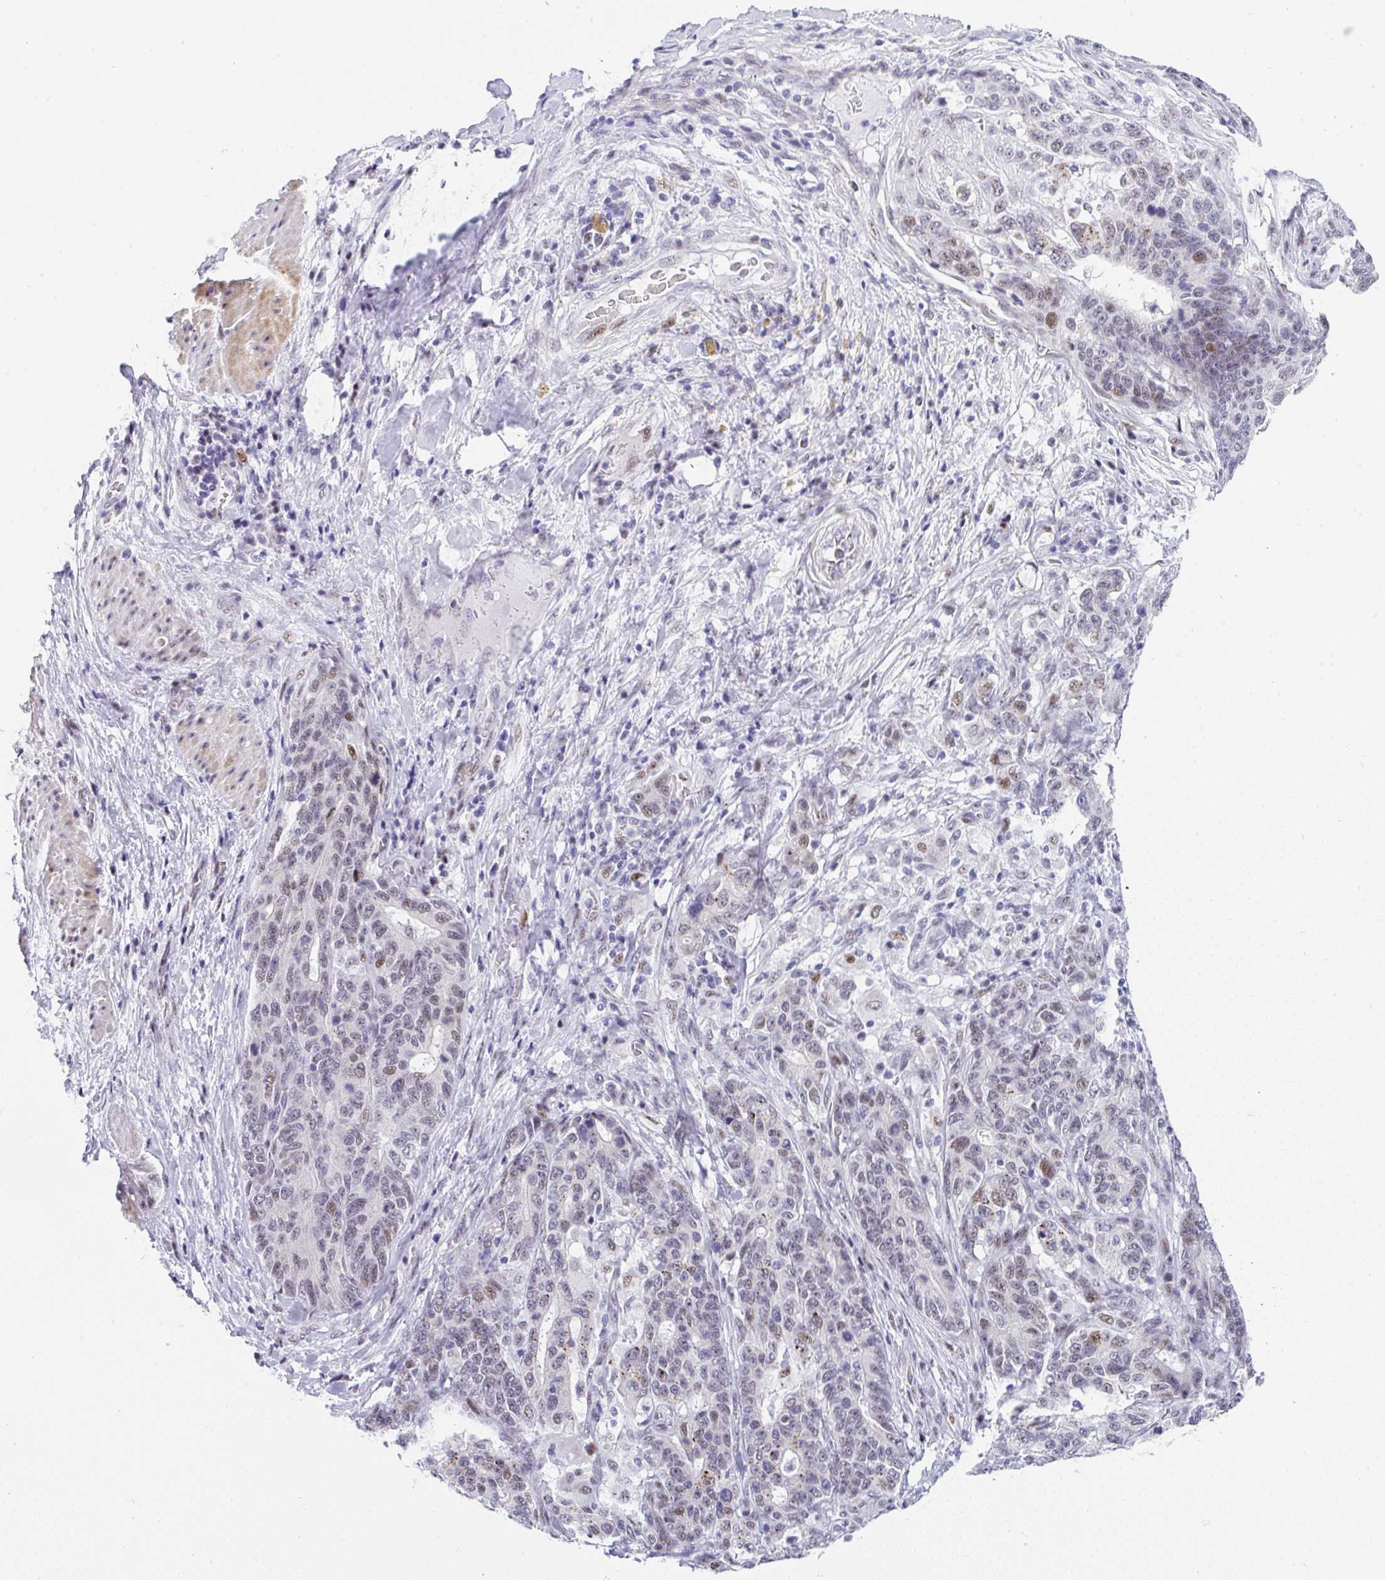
{"staining": {"intensity": "moderate", "quantity": "25%-75%", "location": "nuclear"}, "tissue": "stomach cancer", "cell_type": "Tumor cells", "image_type": "cancer", "snomed": [{"axis": "morphology", "description": "Normal tissue, NOS"}, {"axis": "morphology", "description": "Adenocarcinoma, NOS"}, {"axis": "topography", "description": "Stomach"}], "caption": "Protein analysis of stomach adenocarcinoma tissue reveals moderate nuclear staining in about 25%-75% of tumor cells. The protein of interest is stained brown, and the nuclei are stained in blue (DAB IHC with brightfield microscopy, high magnification).", "gene": "NR1D2", "patient": {"sex": "female", "age": 64}}